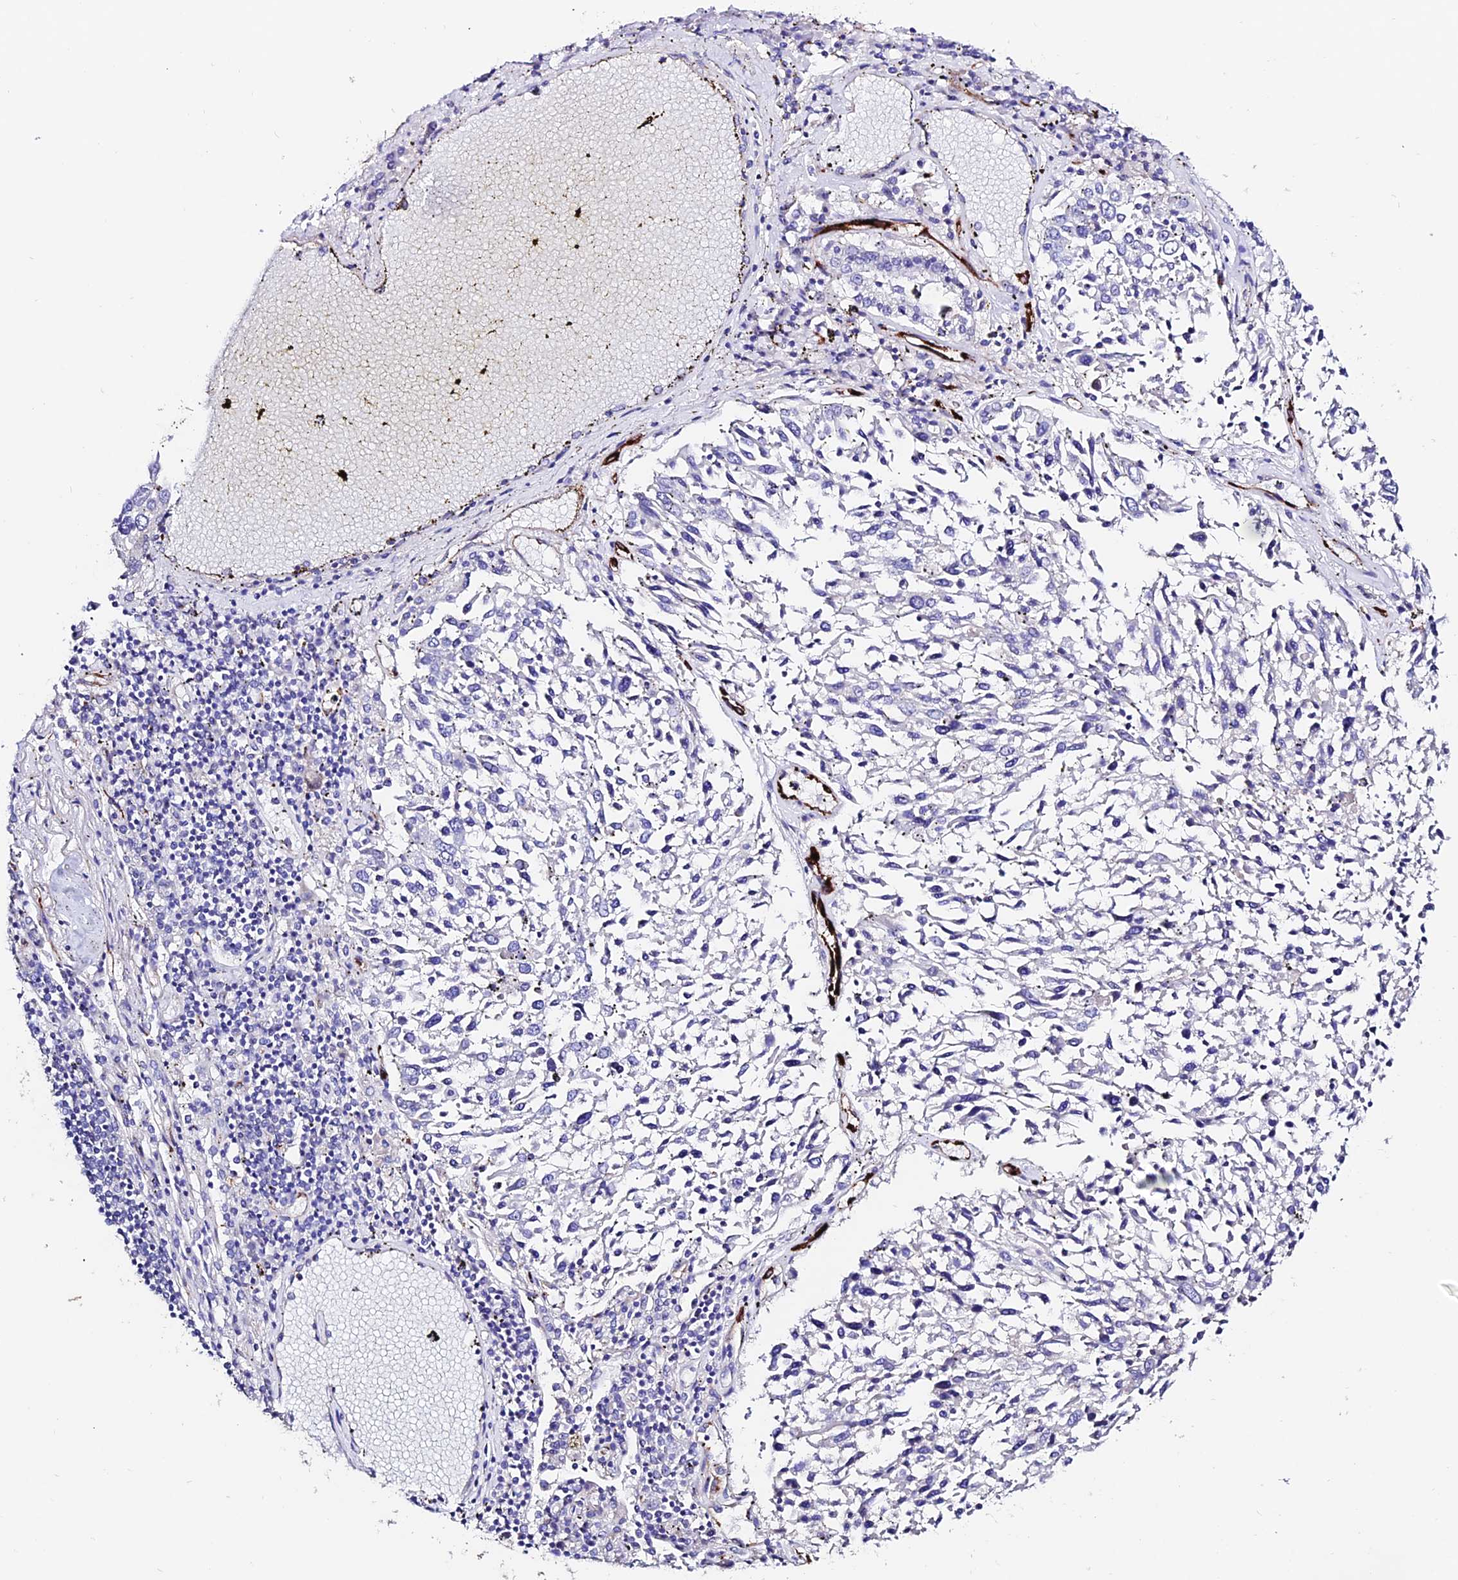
{"staining": {"intensity": "negative", "quantity": "none", "location": "none"}, "tissue": "lung cancer", "cell_type": "Tumor cells", "image_type": "cancer", "snomed": [{"axis": "morphology", "description": "Squamous cell carcinoma, NOS"}, {"axis": "topography", "description": "Lung"}], "caption": "The image demonstrates no staining of tumor cells in lung cancer (squamous cell carcinoma).", "gene": "ESM1", "patient": {"sex": "male", "age": 65}}